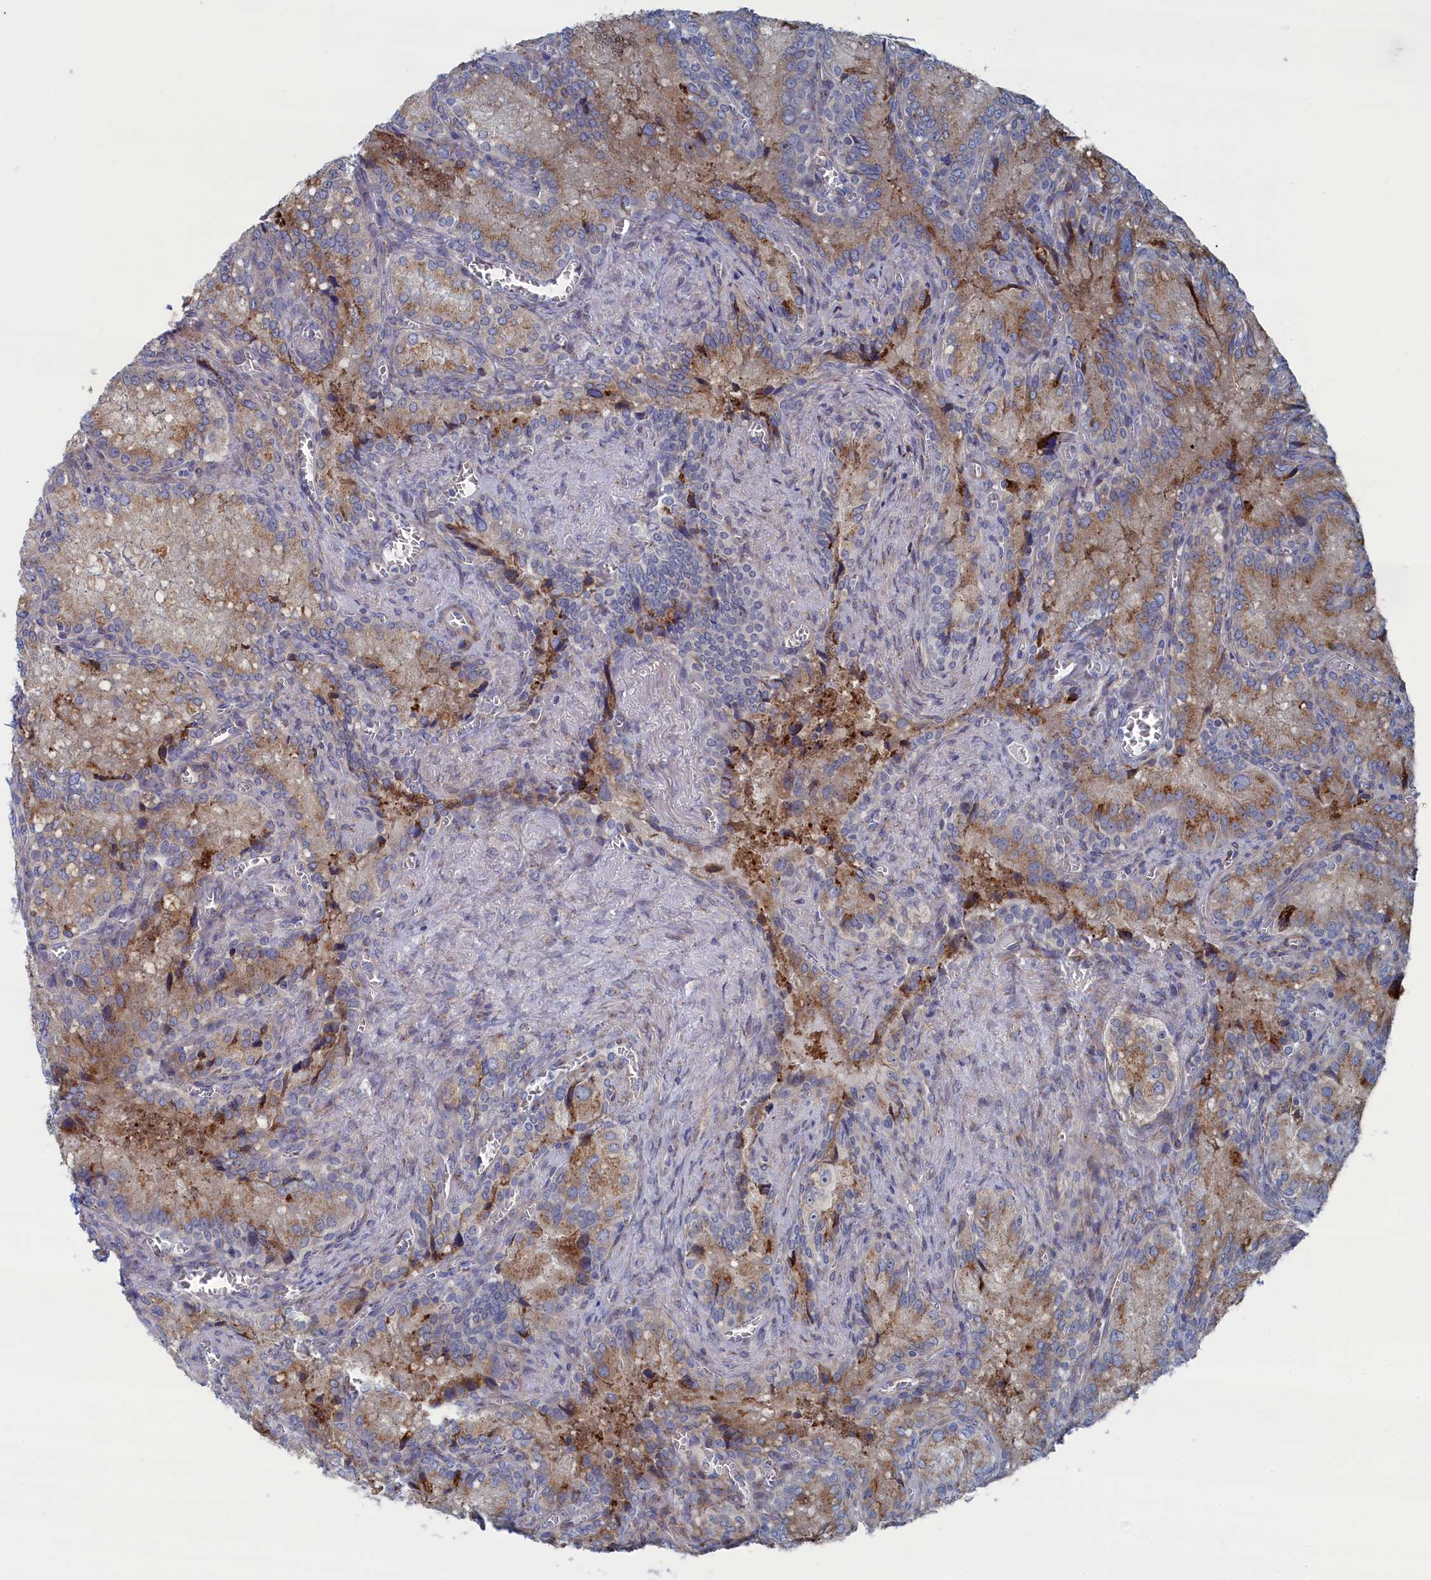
{"staining": {"intensity": "moderate", "quantity": ">75%", "location": "cytoplasmic/membranous"}, "tissue": "seminal vesicle", "cell_type": "Glandular cells", "image_type": "normal", "snomed": [{"axis": "morphology", "description": "Normal tissue, NOS"}, {"axis": "topography", "description": "Seminal veicle"}], "caption": "A brown stain shows moderate cytoplasmic/membranous expression of a protein in glandular cells of benign human seminal vesicle. (DAB IHC, brown staining for protein, blue staining for nuclei).", "gene": "IRX1", "patient": {"sex": "male", "age": 62}}